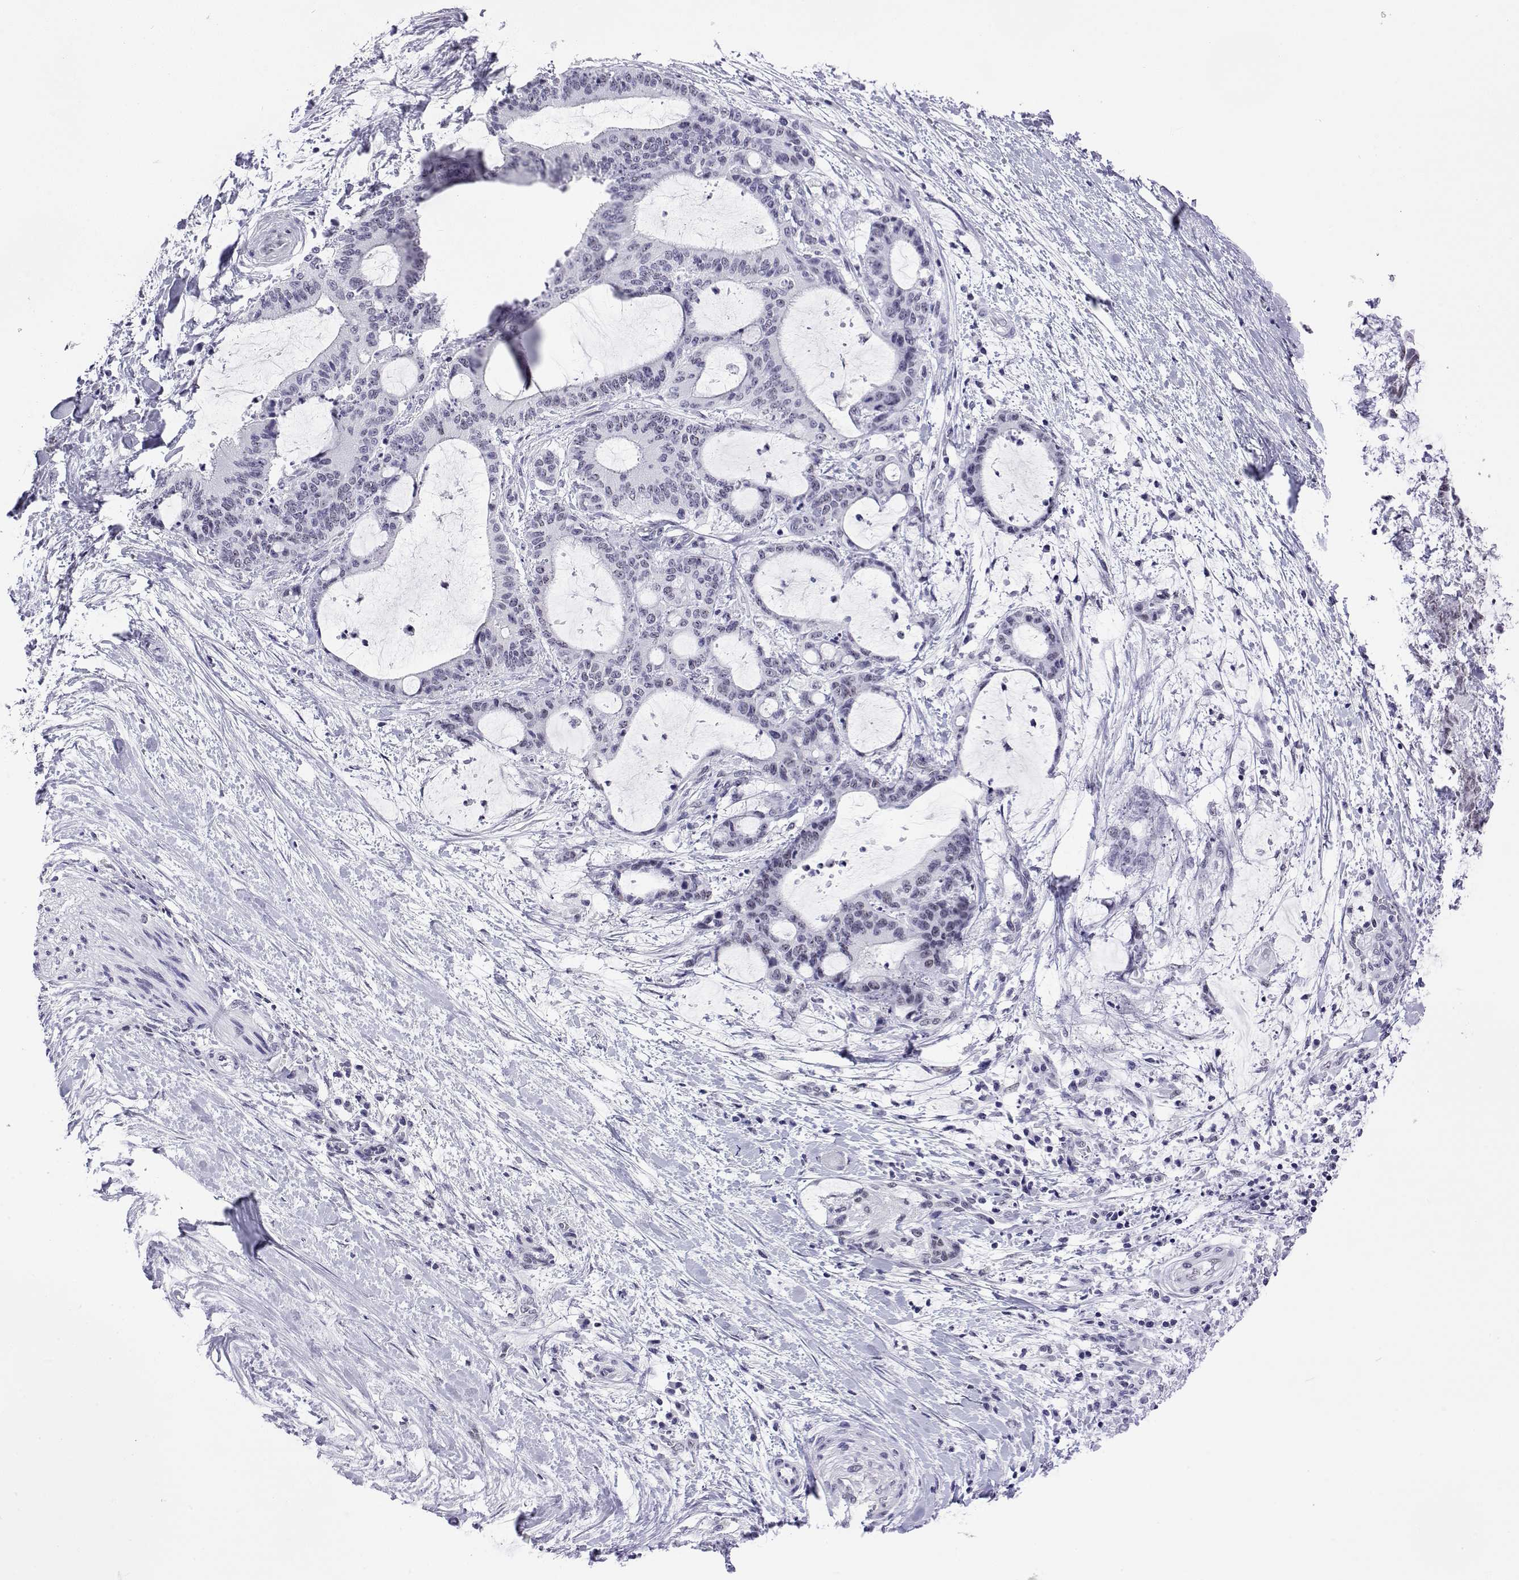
{"staining": {"intensity": "negative", "quantity": "none", "location": "none"}, "tissue": "liver cancer", "cell_type": "Tumor cells", "image_type": "cancer", "snomed": [{"axis": "morphology", "description": "Cholangiocarcinoma"}, {"axis": "topography", "description": "Liver"}], "caption": "Tumor cells show no significant staining in liver cholangiocarcinoma. (DAB IHC with hematoxylin counter stain).", "gene": "POLDIP3", "patient": {"sex": "female", "age": 73}}